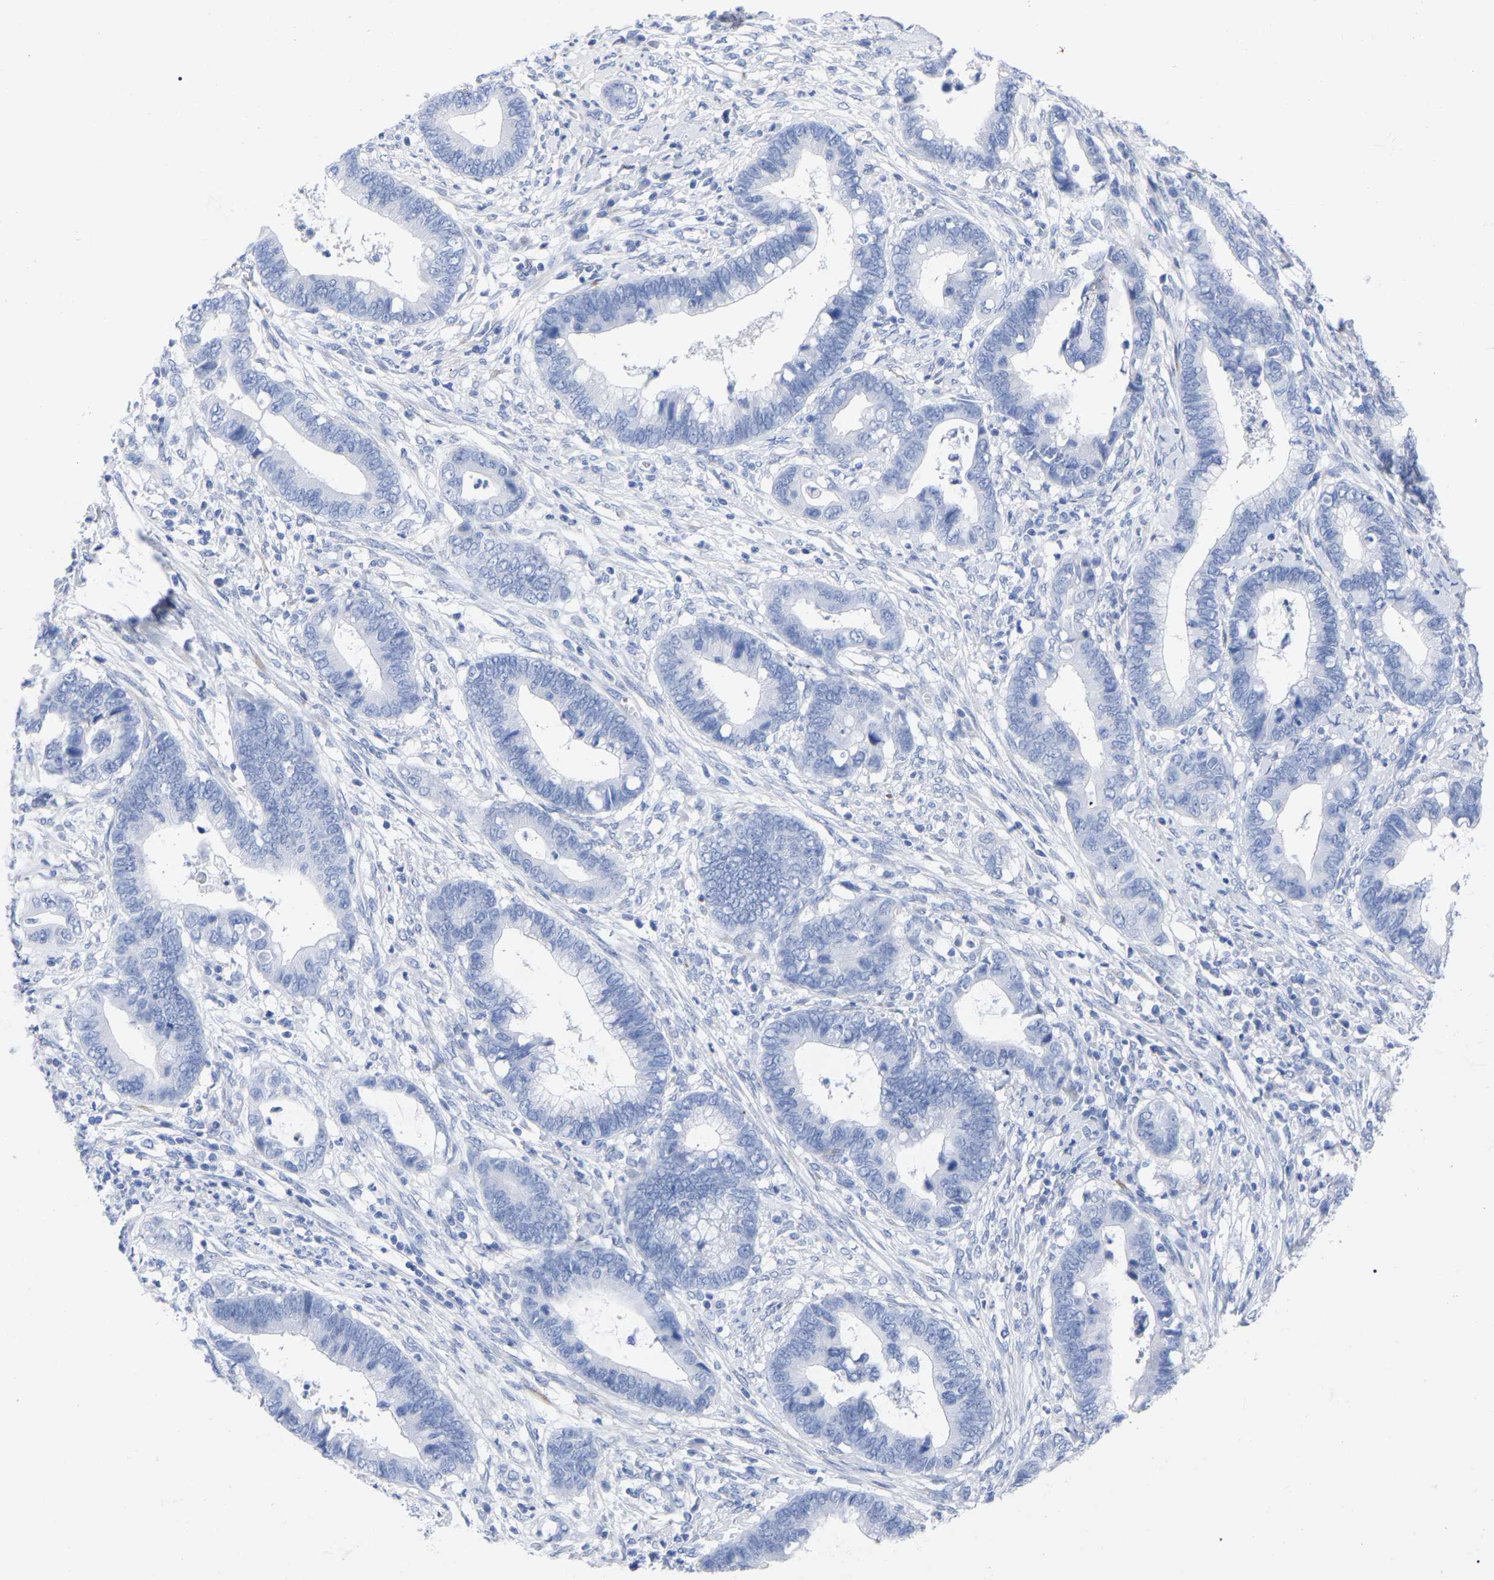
{"staining": {"intensity": "negative", "quantity": "none", "location": "none"}, "tissue": "cervical cancer", "cell_type": "Tumor cells", "image_type": "cancer", "snomed": [{"axis": "morphology", "description": "Adenocarcinoma, NOS"}, {"axis": "topography", "description": "Cervix"}], "caption": "This is a micrograph of IHC staining of cervical cancer (adenocarcinoma), which shows no positivity in tumor cells.", "gene": "HAPLN1", "patient": {"sex": "female", "age": 44}}